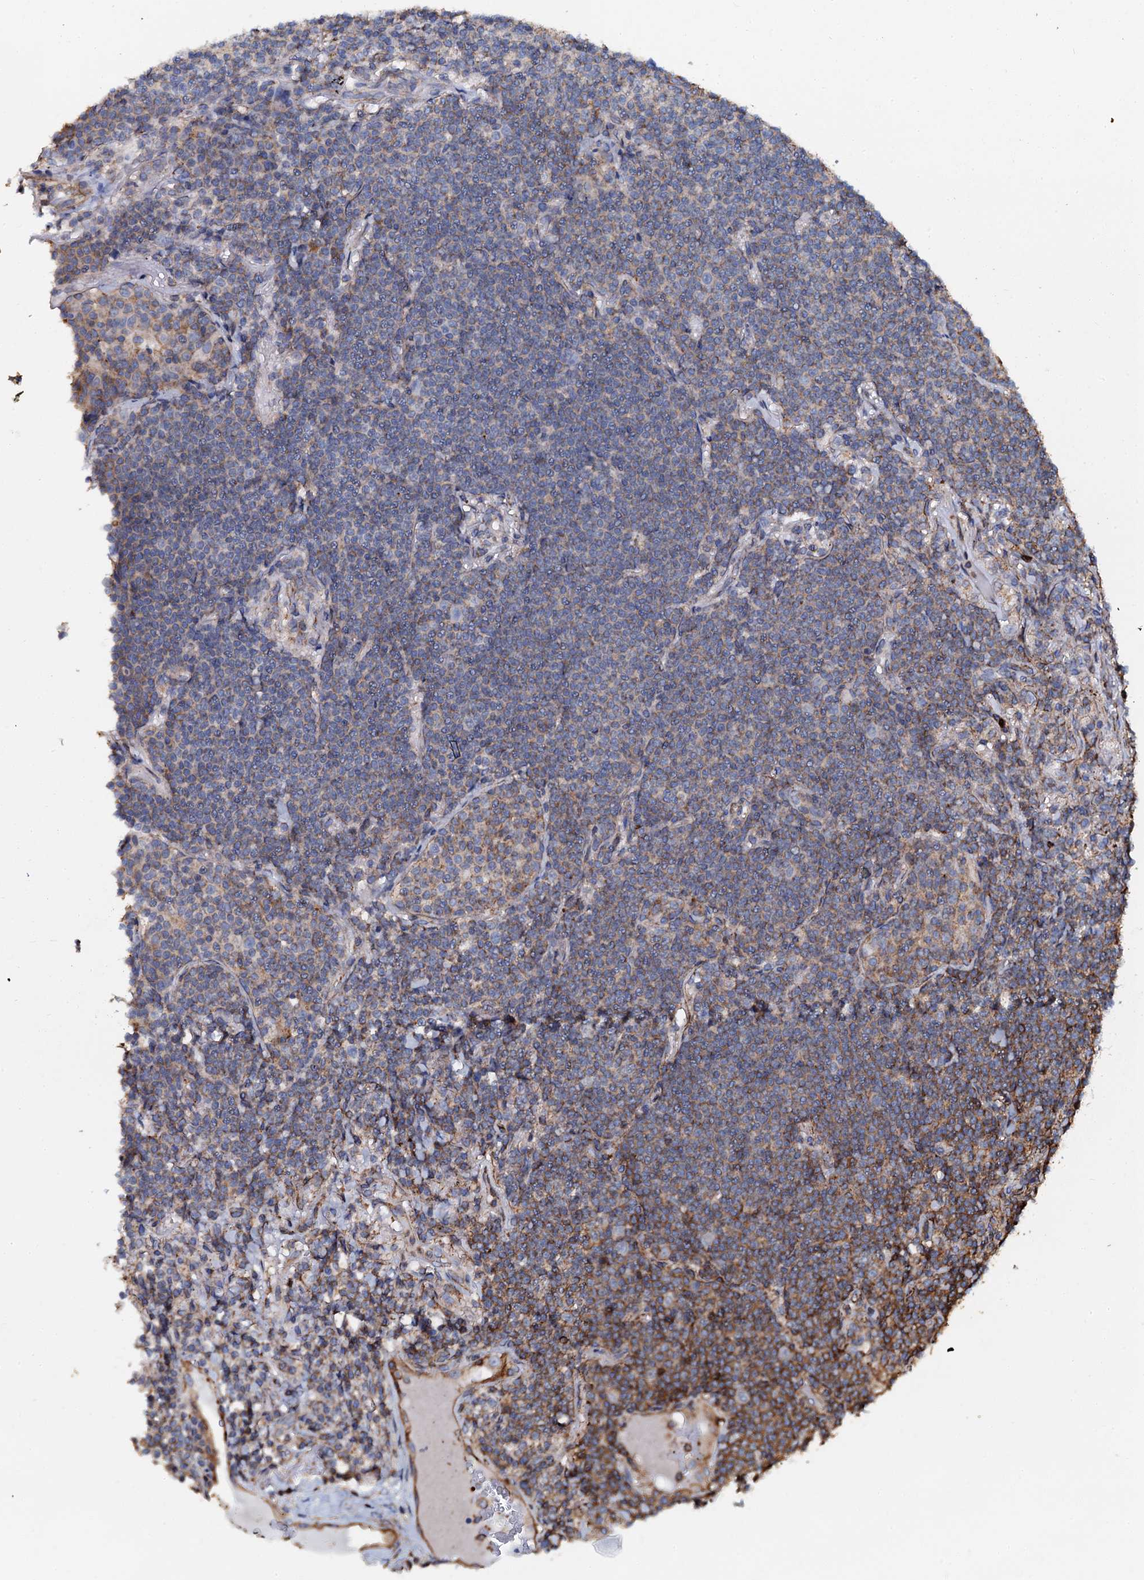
{"staining": {"intensity": "moderate", "quantity": "<25%", "location": "cytoplasmic/membranous"}, "tissue": "lymphoma", "cell_type": "Tumor cells", "image_type": "cancer", "snomed": [{"axis": "morphology", "description": "Malignant lymphoma, non-Hodgkin's type, Low grade"}, {"axis": "topography", "description": "Lung"}], "caption": "A micrograph of human low-grade malignant lymphoma, non-Hodgkin's type stained for a protein shows moderate cytoplasmic/membranous brown staining in tumor cells.", "gene": "INTS10", "patient": {"sex": "female", "age": 71}}